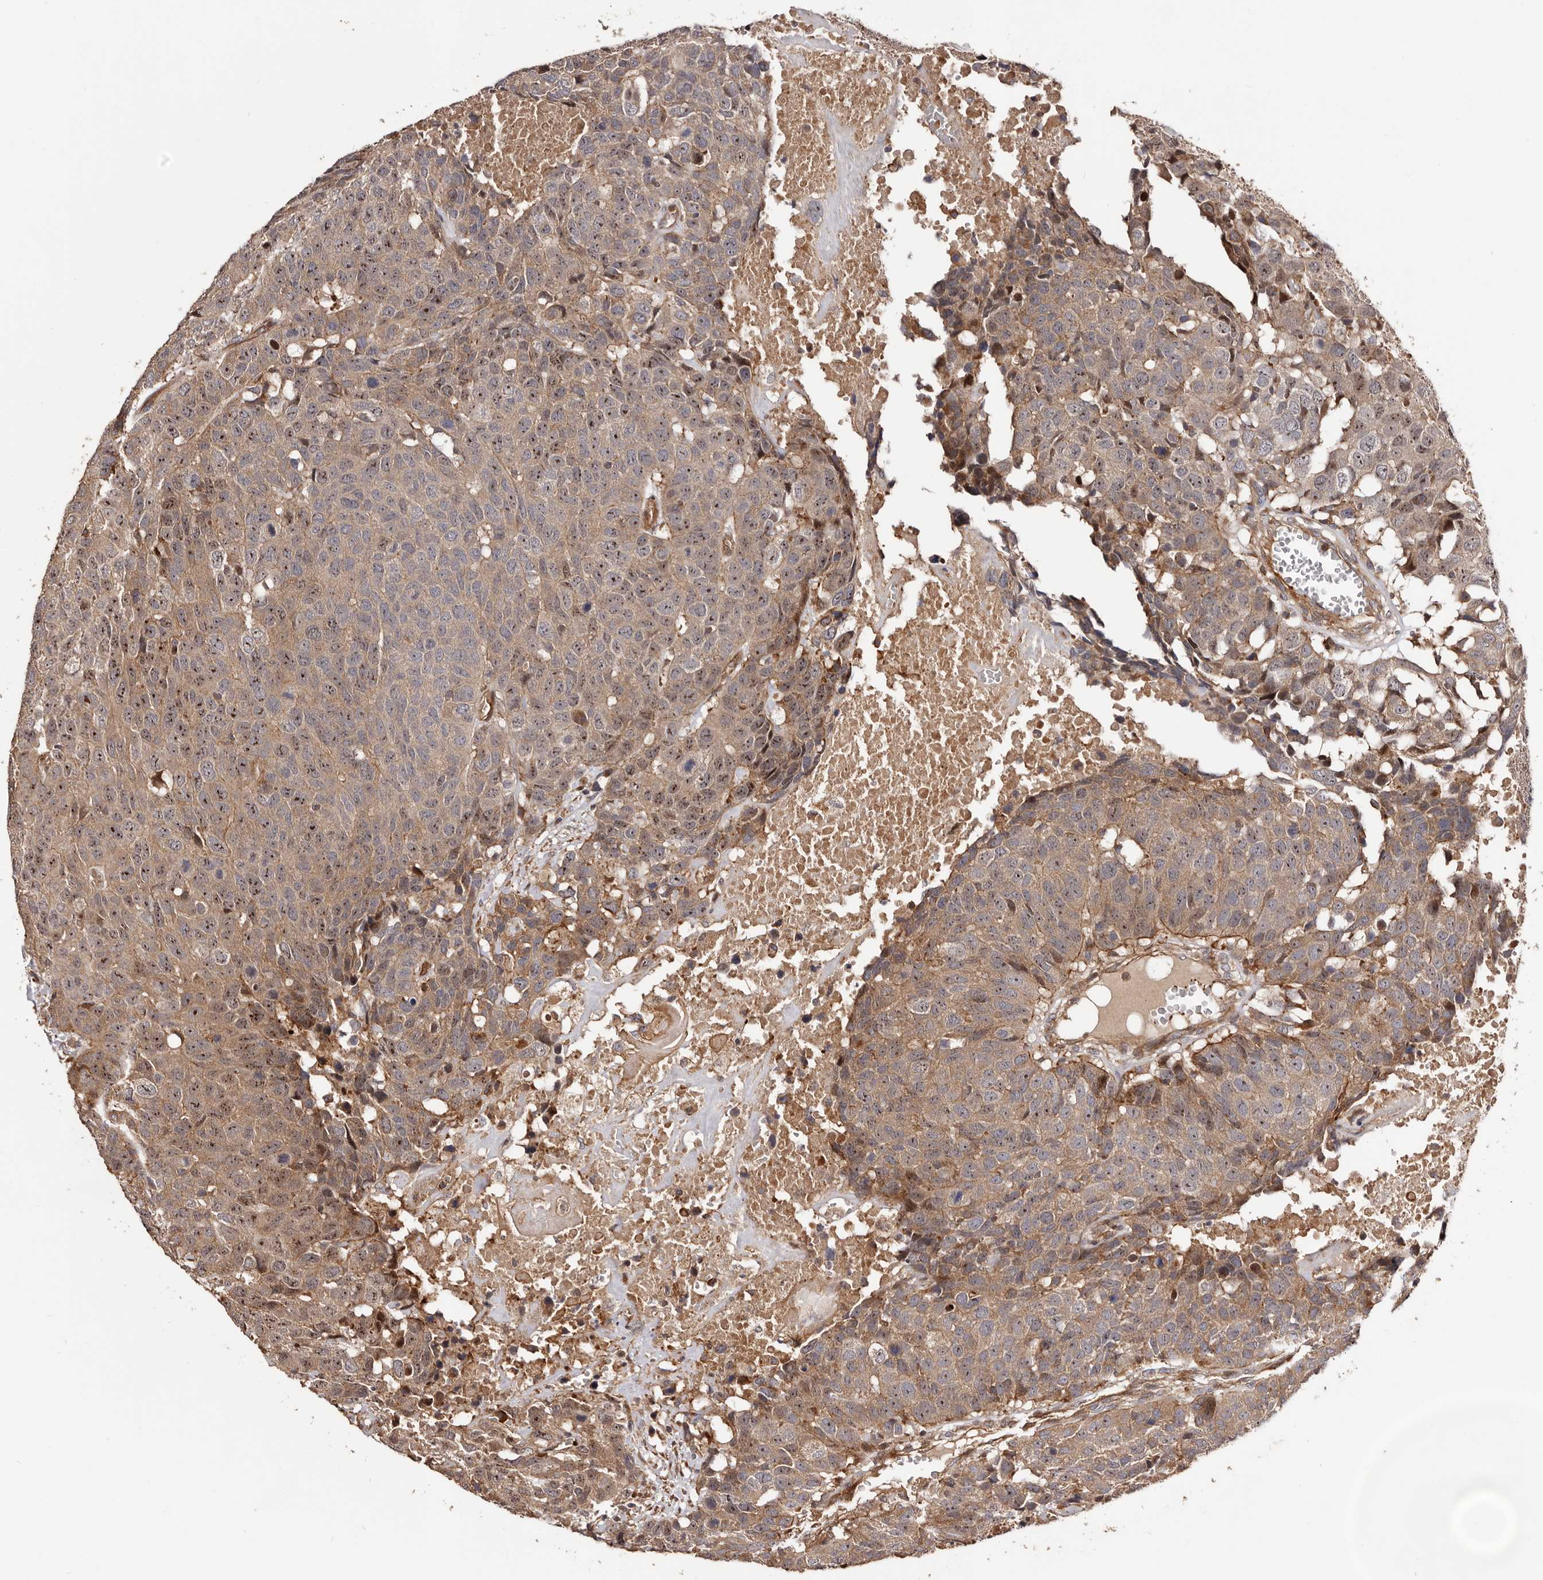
{"staining": {"intensity": "moderate", "quantity": ">75%", "location": "cytoplasmic/membranous,nuclear"}, "tissue": "head and neck cancer", "cell_type": "Tumor cells", "image_type": "cancer", "snomed": [{"axis": "morphology", "description": "Squamous cell carcinoma, NOS"}, {"axis": "topography", "description": "Head-Neck"}], "caption": "Protein analysis of head and neck squamous cell carcinoma tissue reveals moderate cytoplasmic/membranous and nuclear staining in about >75% of tumor cells.", "gene": "GTPBP1", "patient": {"sex": "male", "age": 66}}